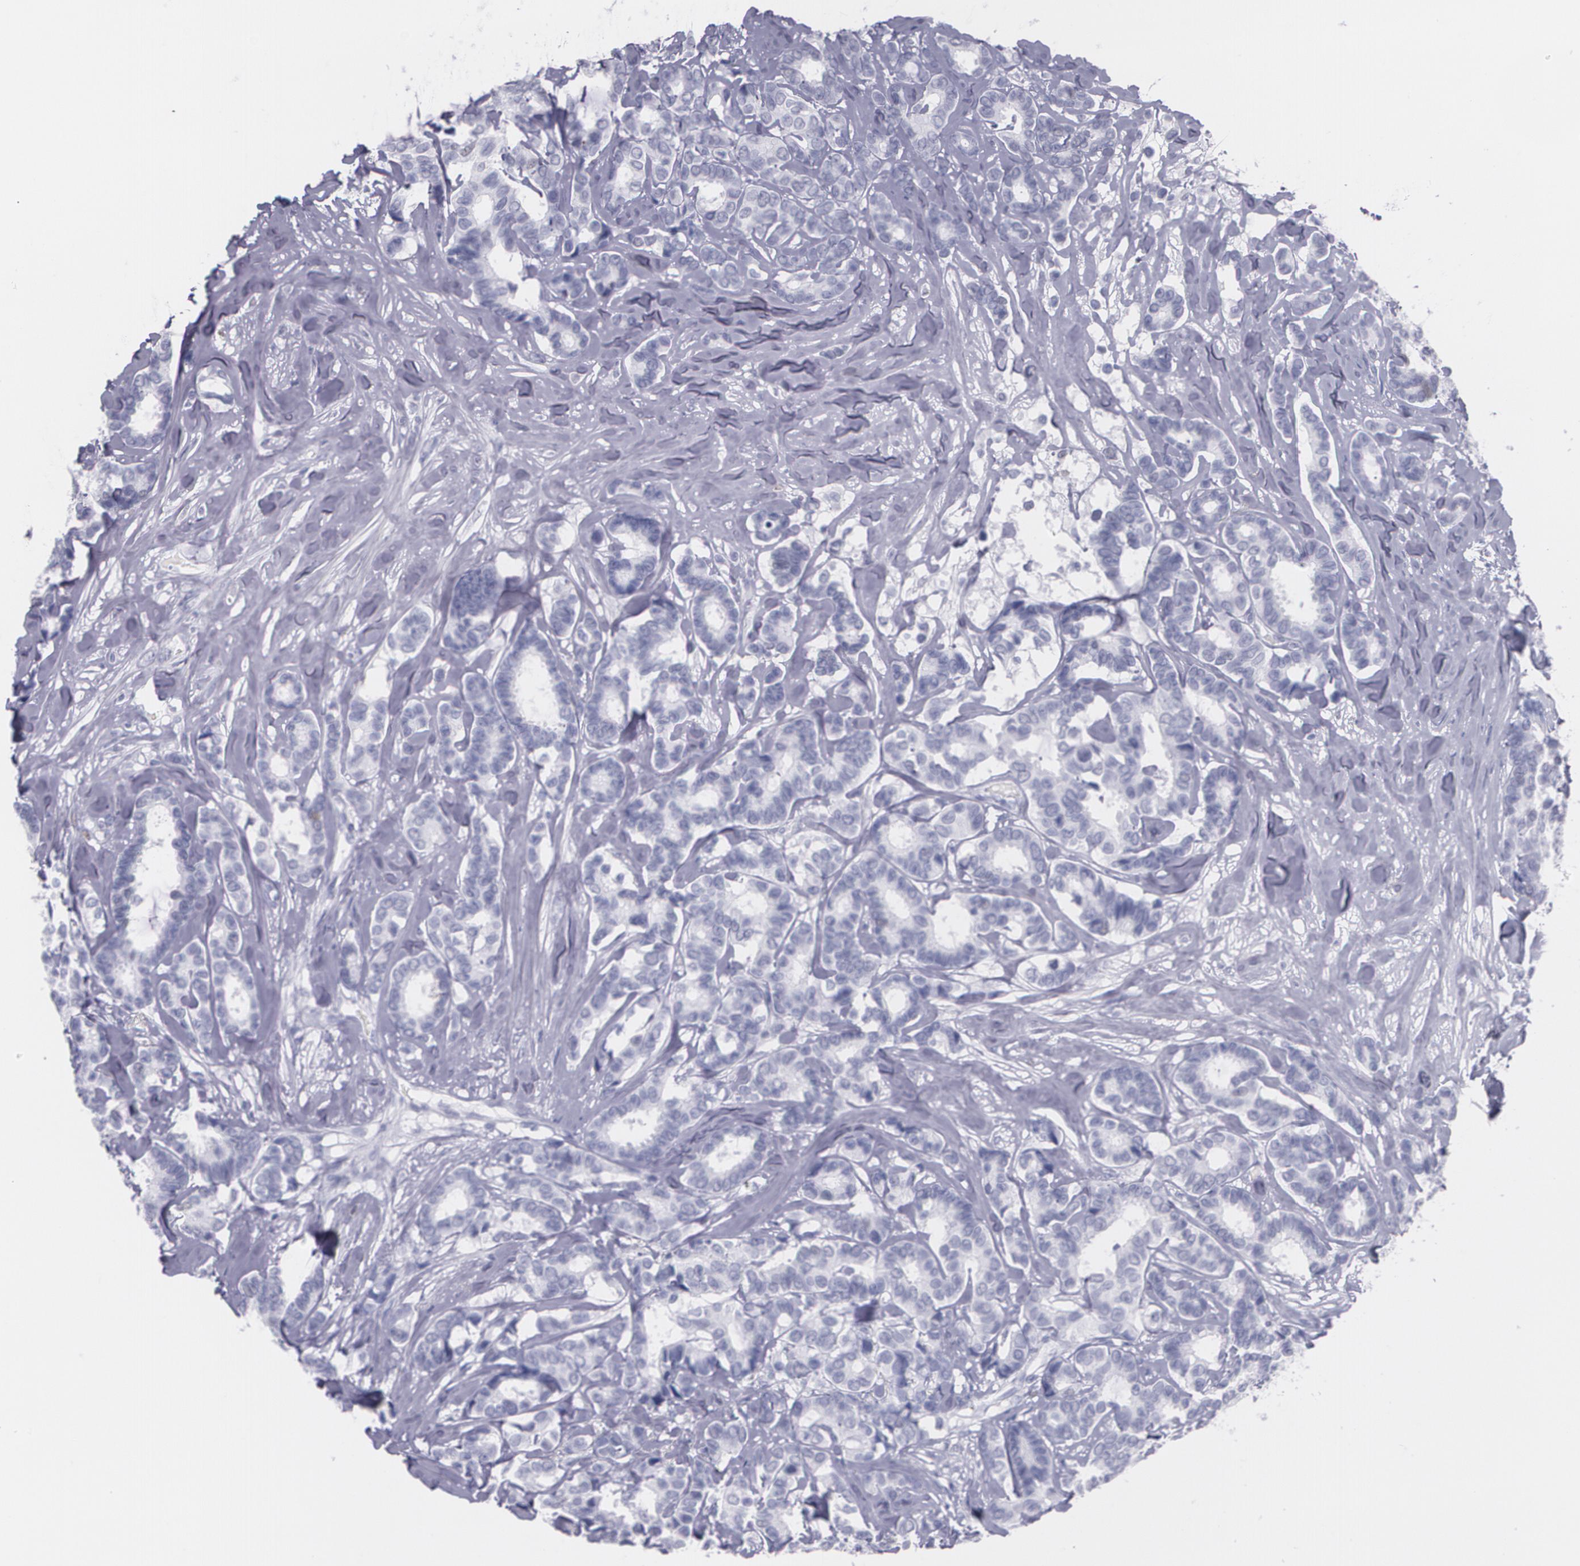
{"staining": {"intensity": "negative", "quantity": "none", "location": "none"}, "tissue": "breast cancer", "cell_type": "Tumor cells", "image_type": "cancer", "snomed": [{"axis": "morphology", "description": "Duct carcinoma"}, {"axis": "topography", "description": "Breast"}], "caption": "The micrograph displays no significant expression in tumor cells of breast cancer.", "gene": "TP53", "patient": {"sex": "female", "age": 87}}